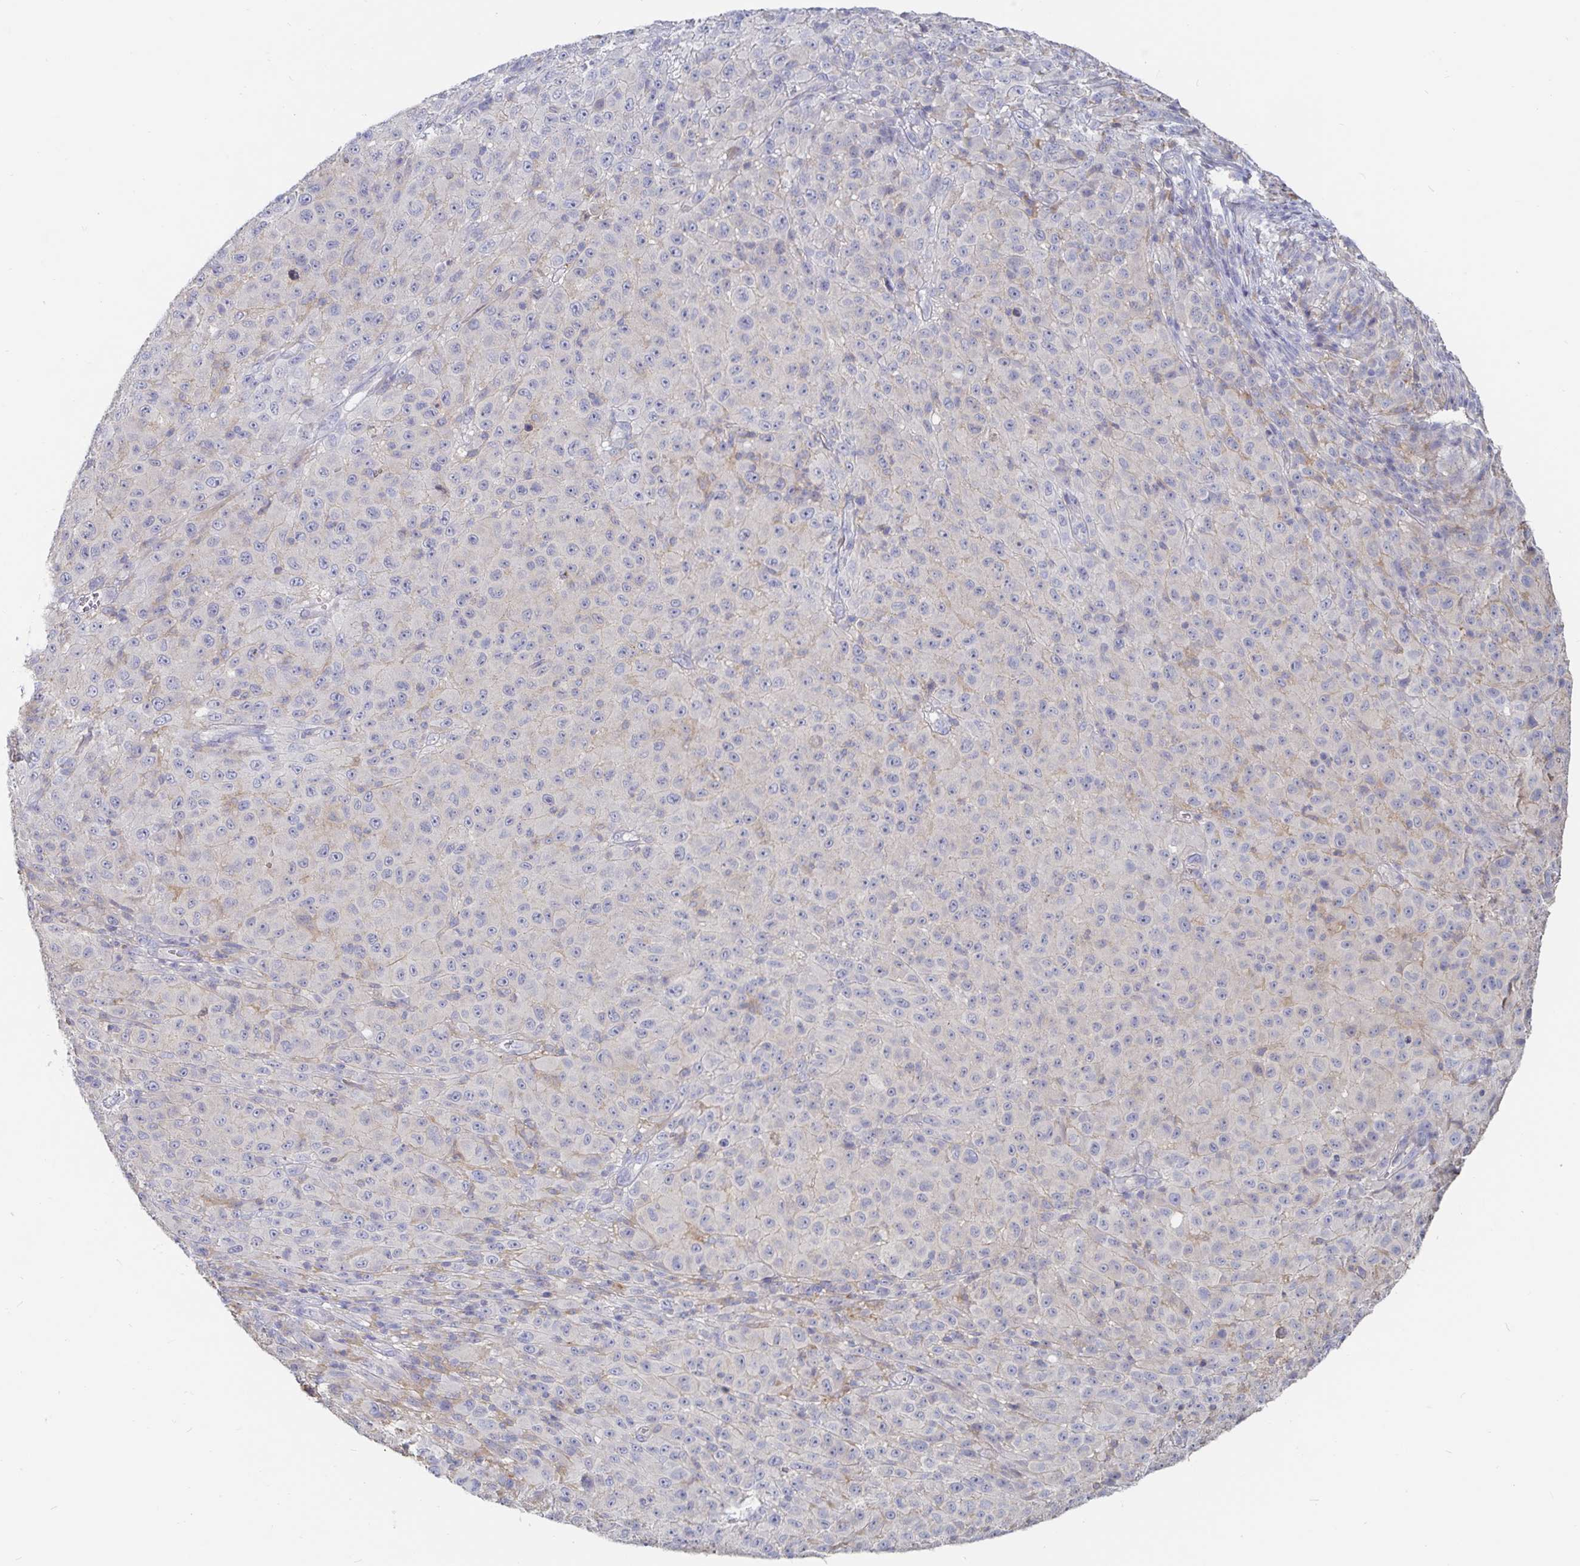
{"staining": {"intensity": "negative", "quantity": "none", "location": "none"}, "tissue": "melanoma", "cell_type": "Tumor cells", "image_type": "cancer", "snomed": [{"axis": "morphology", "description": "Malignant melanoma, NOS"}, {"axis": "topography", "description": "Skin"}], "caption": "Tumor cells show no significant protein expression in melanoma. (Brightfield microscopy of DAB immunohistochemistry (IHC) at high magnification).", "gene": "SPPL3", "patient": {"sex": "male", "age": 73}}